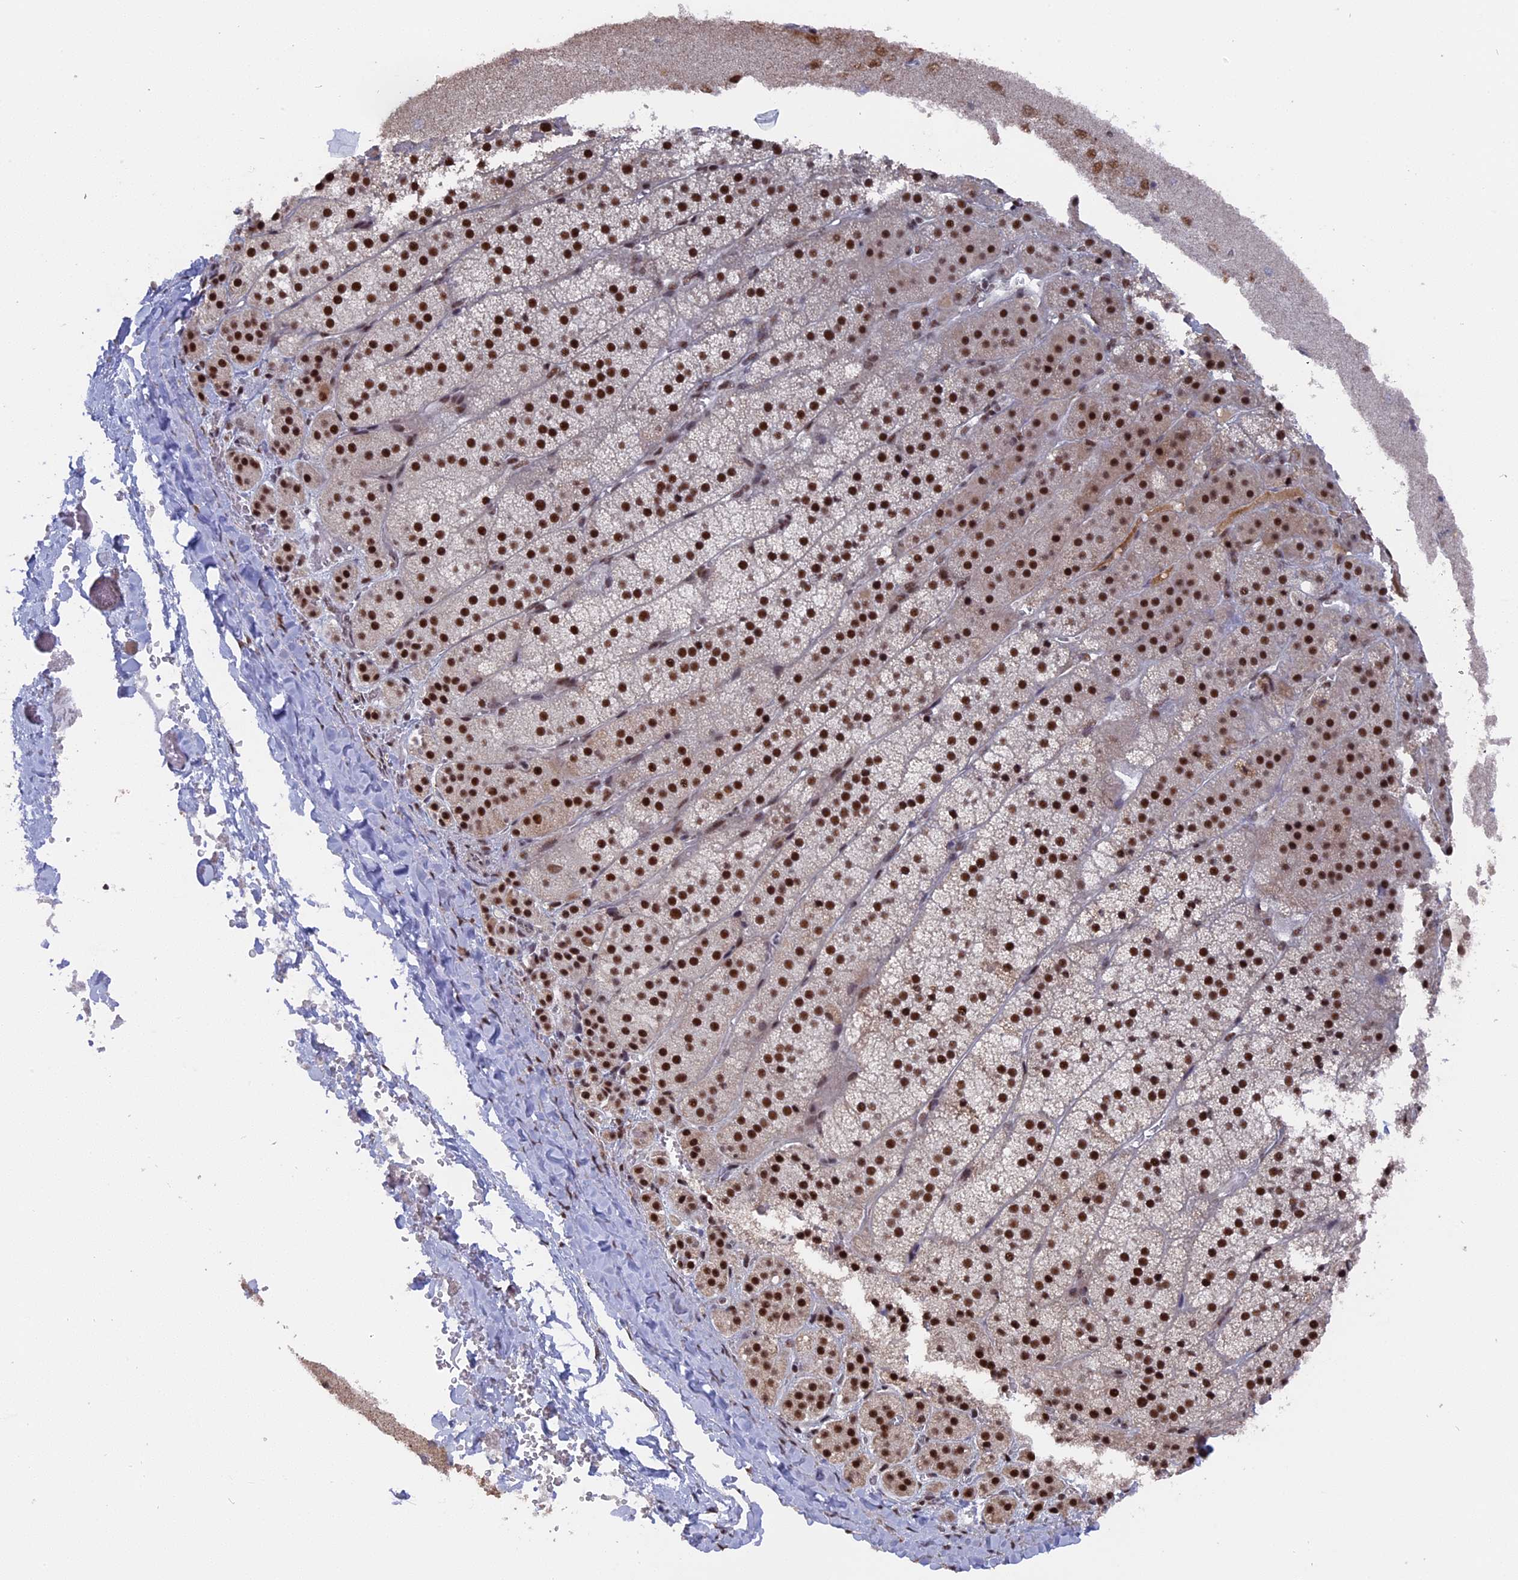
{"staining": {"intensity": "strong", "quantity": ">75%", "location": "nuclear"}, "tissue": "adrenal gland", "cell_type": "Glandular cells", "image_type": "normal", "snomed": [{"axis": "morphology", "description": "Normal tissue, NOS"}, {"axis": "topography", "description": "Adrenal gland"}], "caption": "Protein expression analysis of normal human adrenal gland reveals strong nuclear staining in about >75% of glandular cells. (Stains: DAB (3,3'-diaminobenzidine) in brown, nuclei in blue, Microscopy: brightfield microscopy at high magnification).", "gene": "SF3A2", "patient": {"sex": "female", "age": 44}}